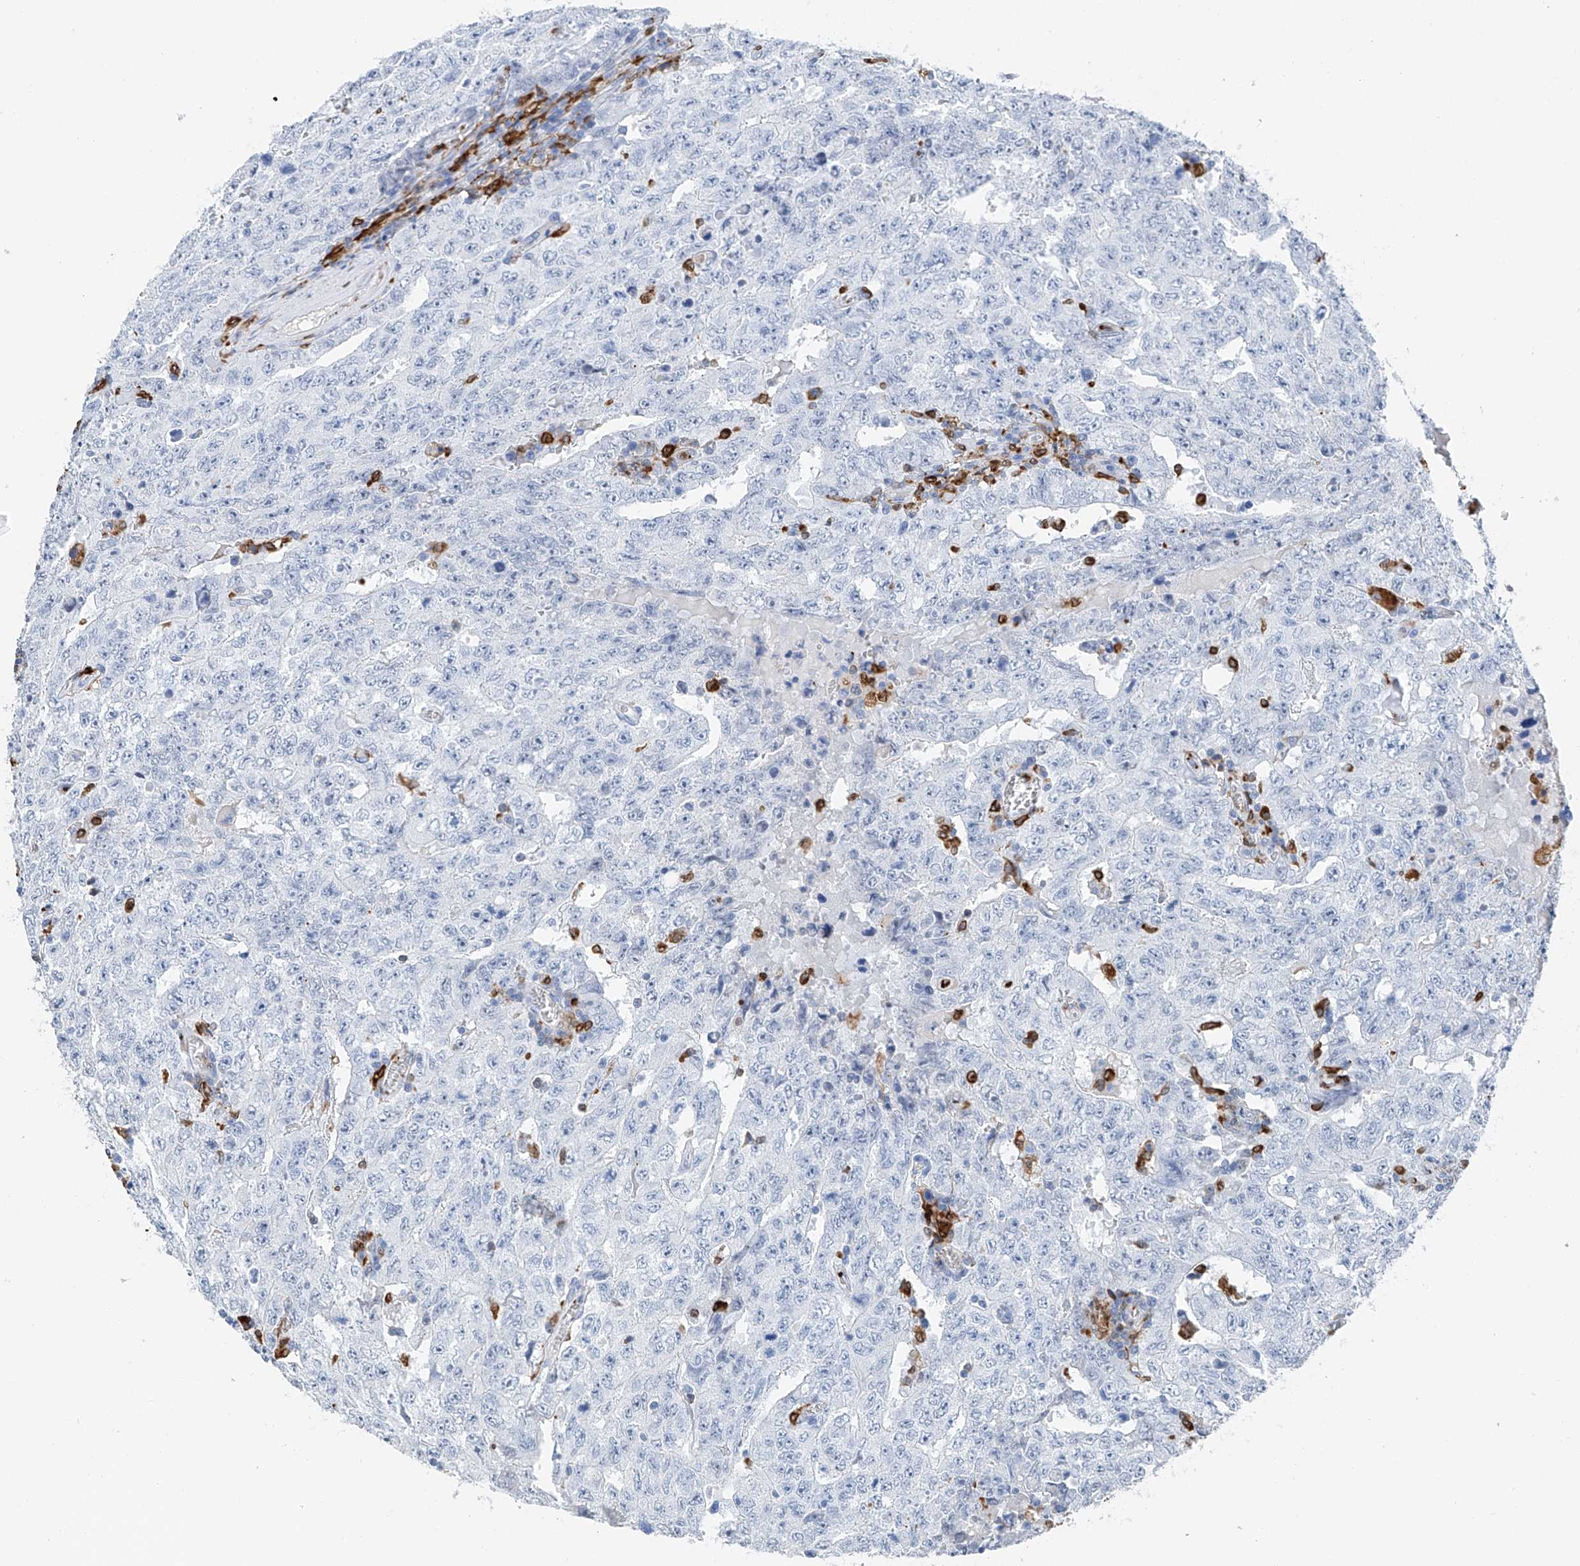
{"staining": {"intensity": "negative", "quantity": "none", "location": "none"}, "tissue": "testis cancer", "cell_type": "Tumor cells", "image_type": "cancer", "snomed": [{"axis": "morphology", "description": "Carcinoma, Embryonal, NOS"}, {"axis": "topography", "description": "Testis"}], "caption": "Tumor cells are negative for brown protein staining in testis cancer.", "gene": "TBXAS1", "patient": {"sex": "male", "age": 26}}